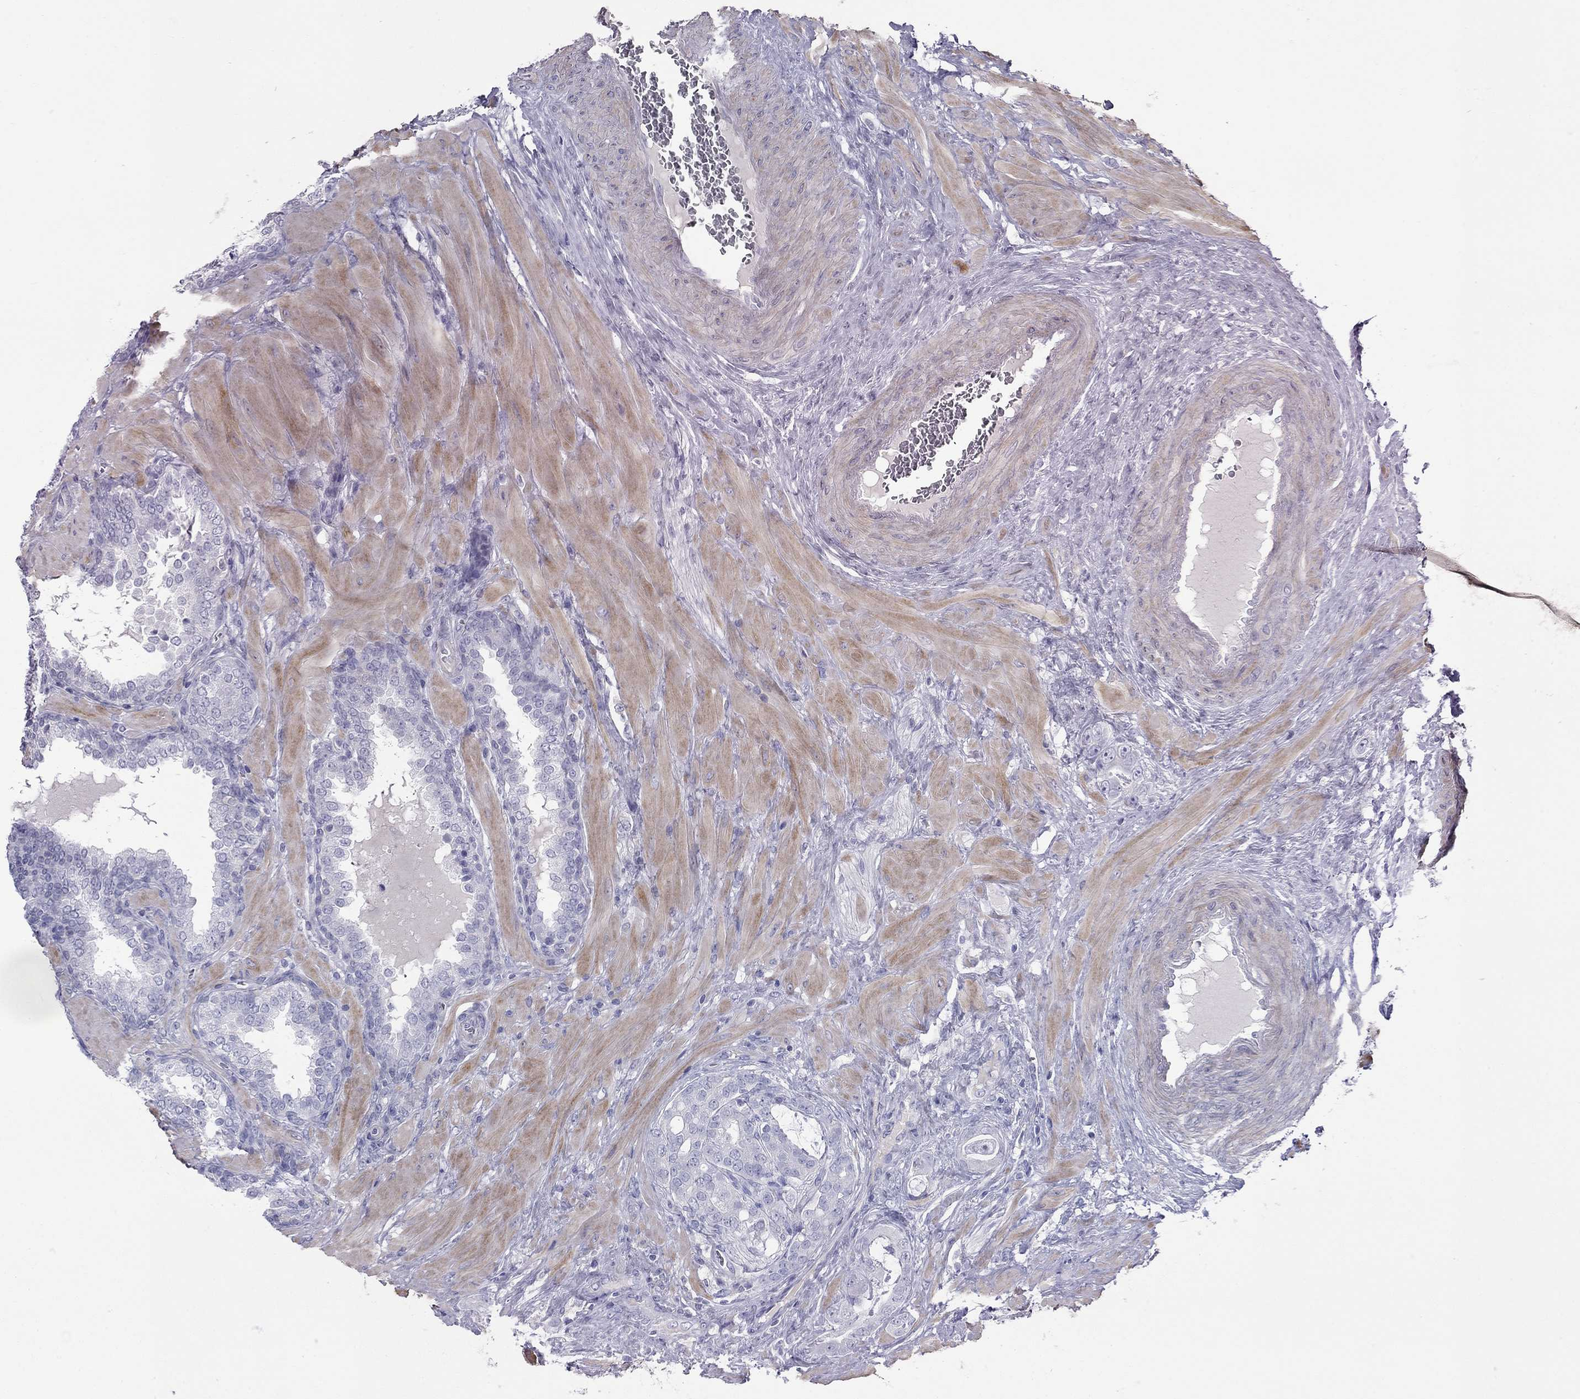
{"staining": {"intensity": "negative", "quantity": "none", "location": "none"}, "tissue": "prostate cancer", "cell_type": "Tumor cells", "image_type": "cancer", "snomed": [{"axis": "morphology", "description": "Adenocarcinoma, NOS"}, {"axis": "topography", "description": "Prostate"}], "caption": "Prostate adenocarcinoma stained for a protein using IHC exhibits no staining tumor cells.", "gene": "ACTL7B", "patient": {"sex": "male", "age": 57}}